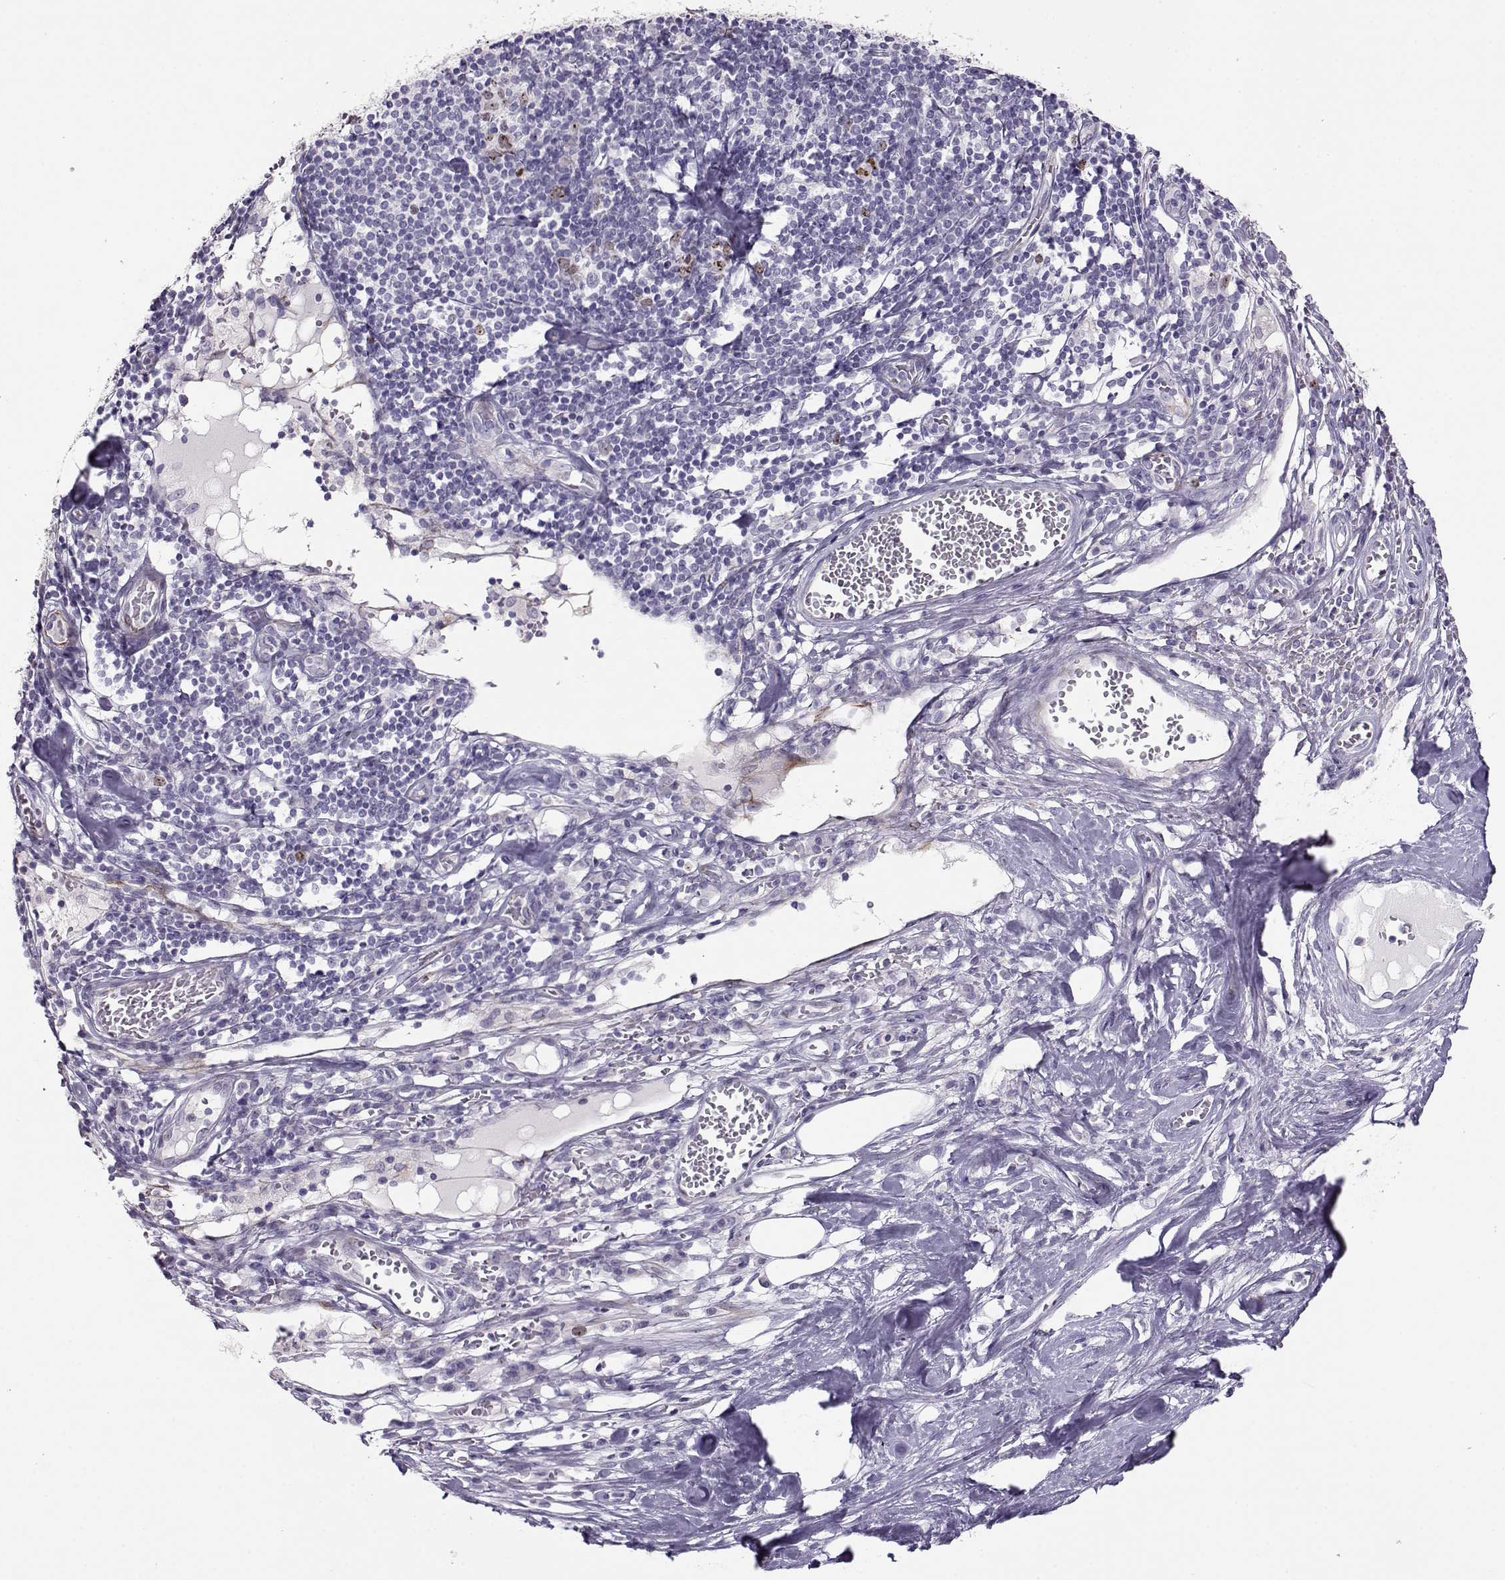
{"staining": {"intensity": "weak", "quantity": "<25%", "location": "nuclear"}, "tissue": "melanoma", "cell_type": "Tumor cells", "image_type": "cancer", "snomed": [{"axis": "morphology", "description": "Malignant melanoma, Metastatic site"}, {"axis": "topography", "description": "Lymph node"}], "caption": "Immunohistochemistry photomicrograph of neoplastic tissue: malignant melanoma (metastatic site) stained with DAB exhibits no significant protein positivity in tumor cells.", "gene": "NPW", "patient": {"sex": "female", "age": 64}}